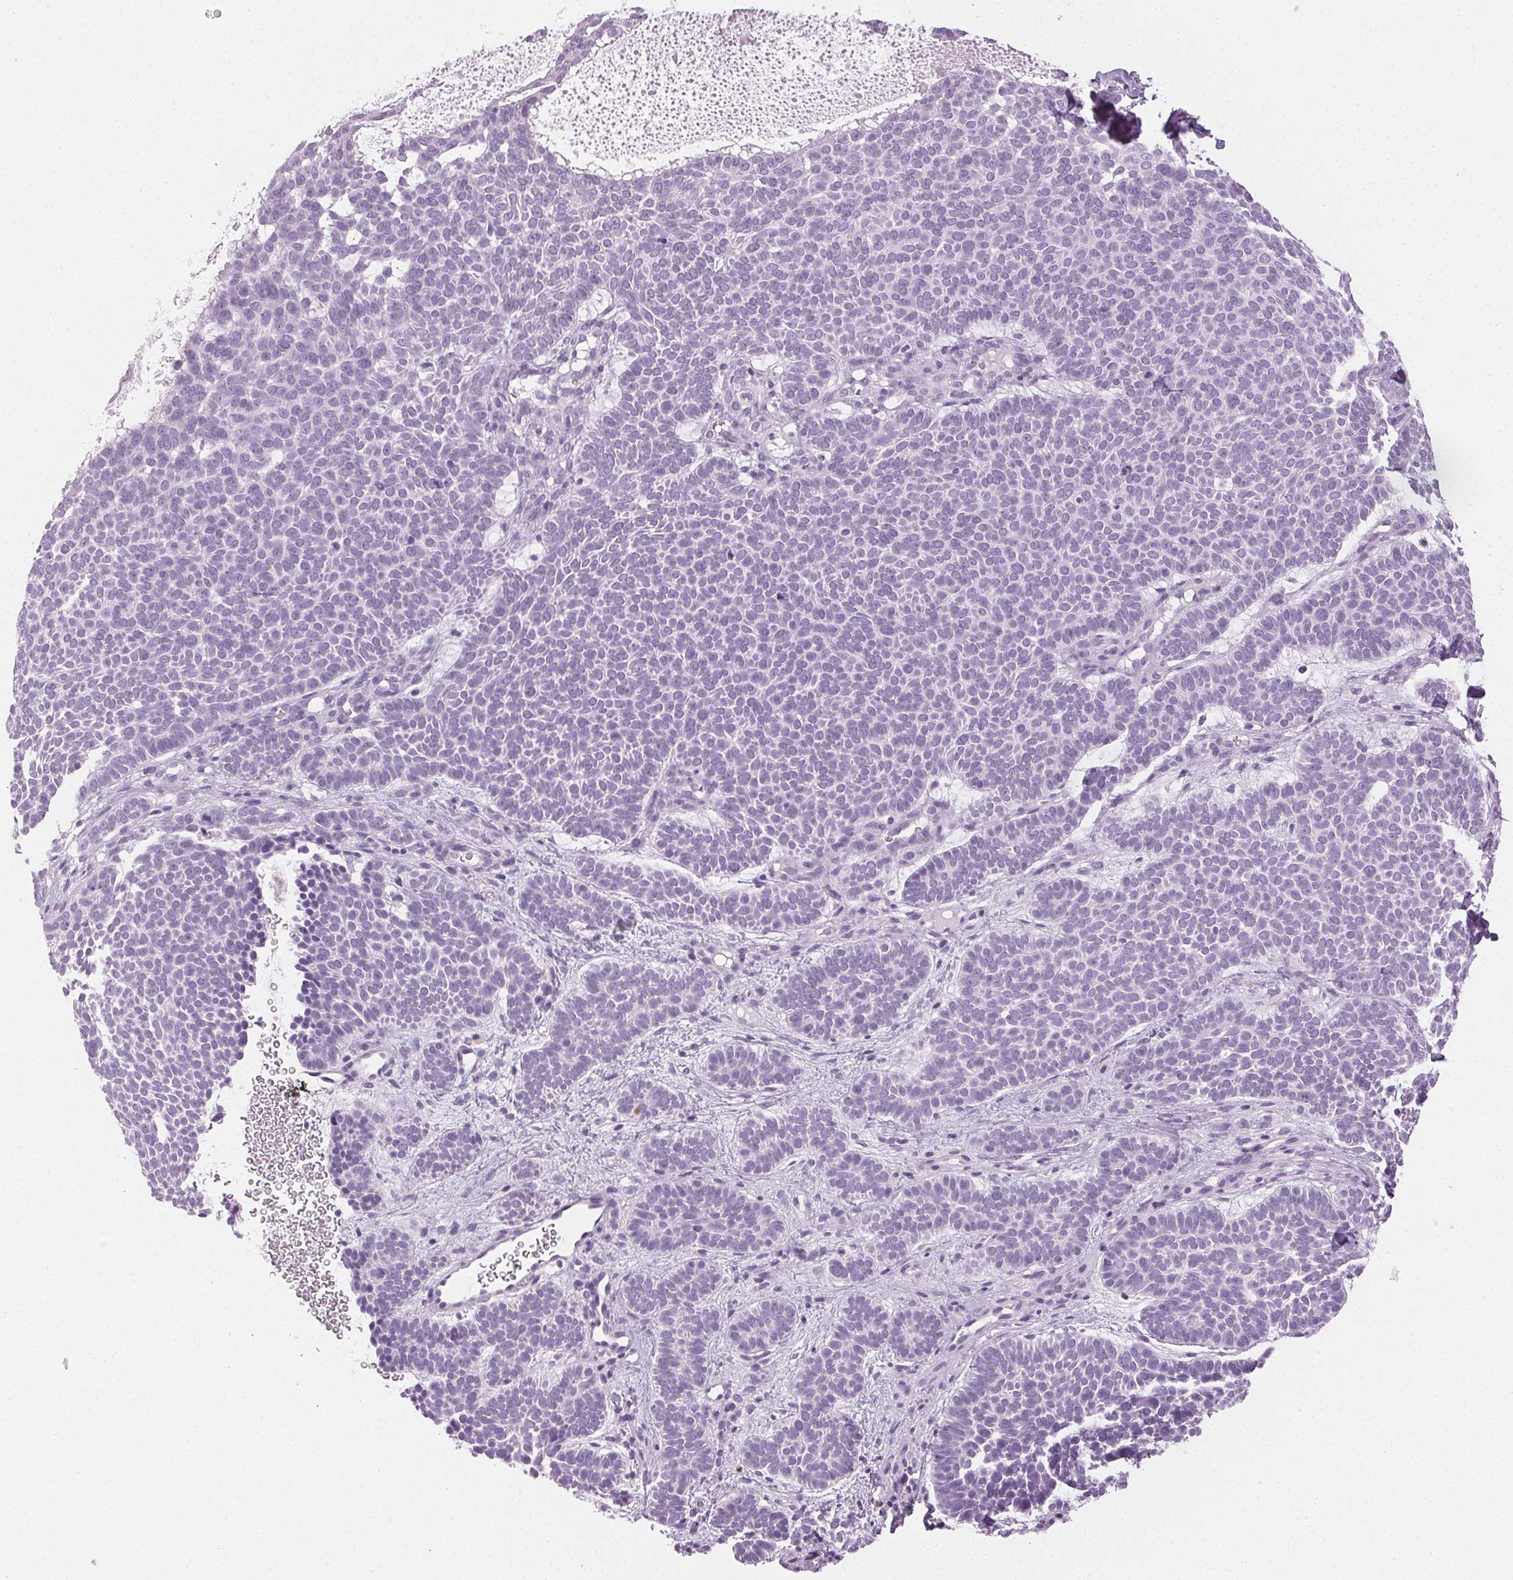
{"staining": {"intensity": "negative", "quantity": "none", "location": "none"}, "tissue": "skin cancer", "cell_type": "Tumor cells", "image_type": "cancer", "snomed": [{"axis": "morphology", "description": "Basal cell carcinoma"}, {"axis": "topography", "description": "Skin"}], "caption": "Histopathology image shows no protein expression in tumor cells of skin cancer (basal cell carcinoma) tissue. (DAB immunohistochemistry visualized using brightfield microscopy, high magnification).", "gene": "MPO", "patient": {"sex": "female", "age": 82}}